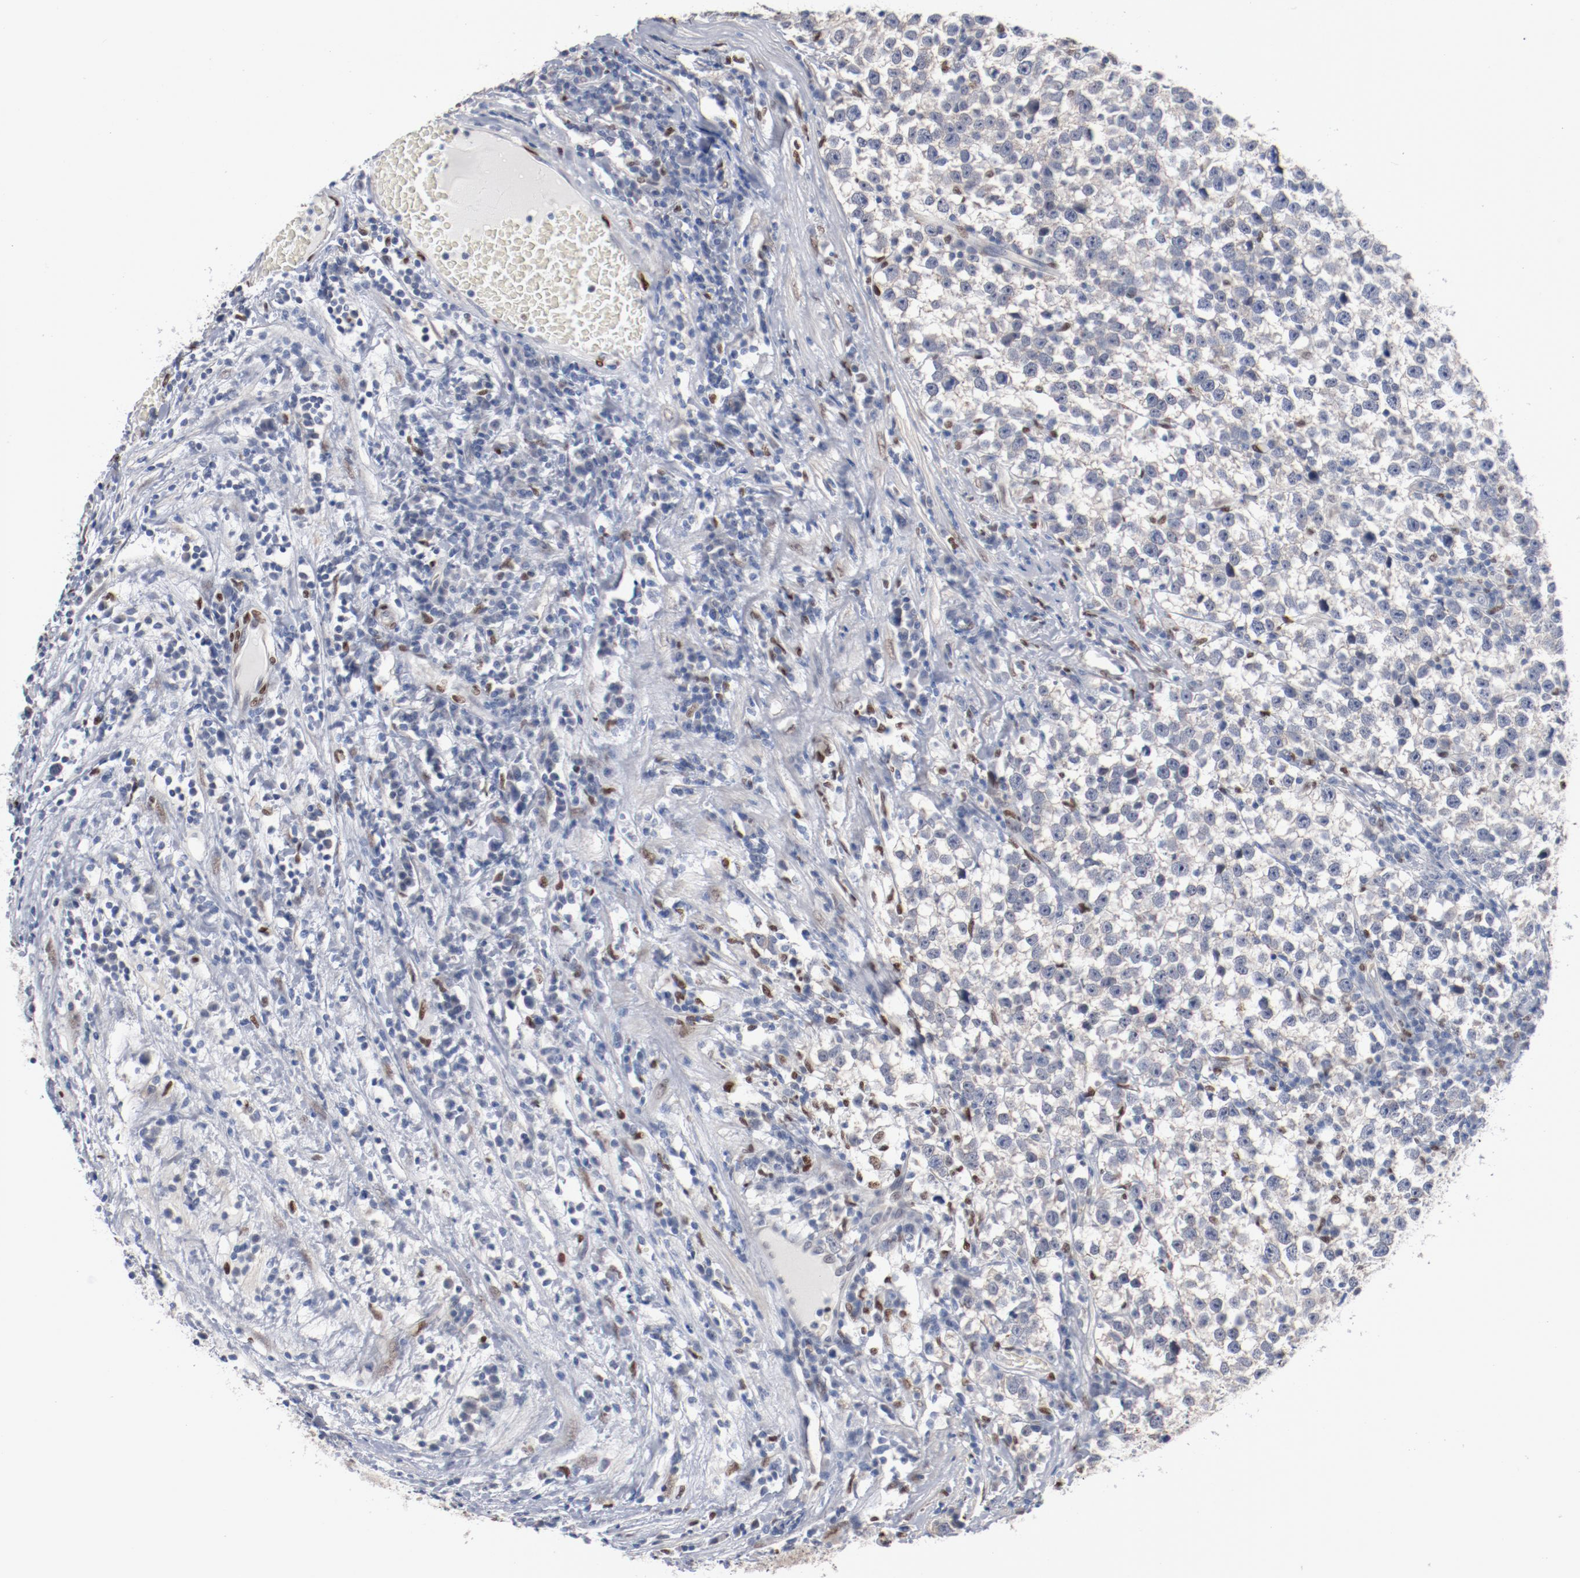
{"staining": {"intensity": "negative", "quantity": "none", "location": "none"}, "tissue": "testis cancer", "cell_type": "Tumor cells", "image_type": "cancer", "snomed": [{"axis": "morphology", "description": "Seminoma, NOS"}, {"axis": "topography", "description": "Testis"}], "caption": "Testis seminoma stained for a protein using immunohistochemistry reveals no staining tumor cells.", "gene": "ZEB2", "patient": {"sex": "male", "age": 43}}